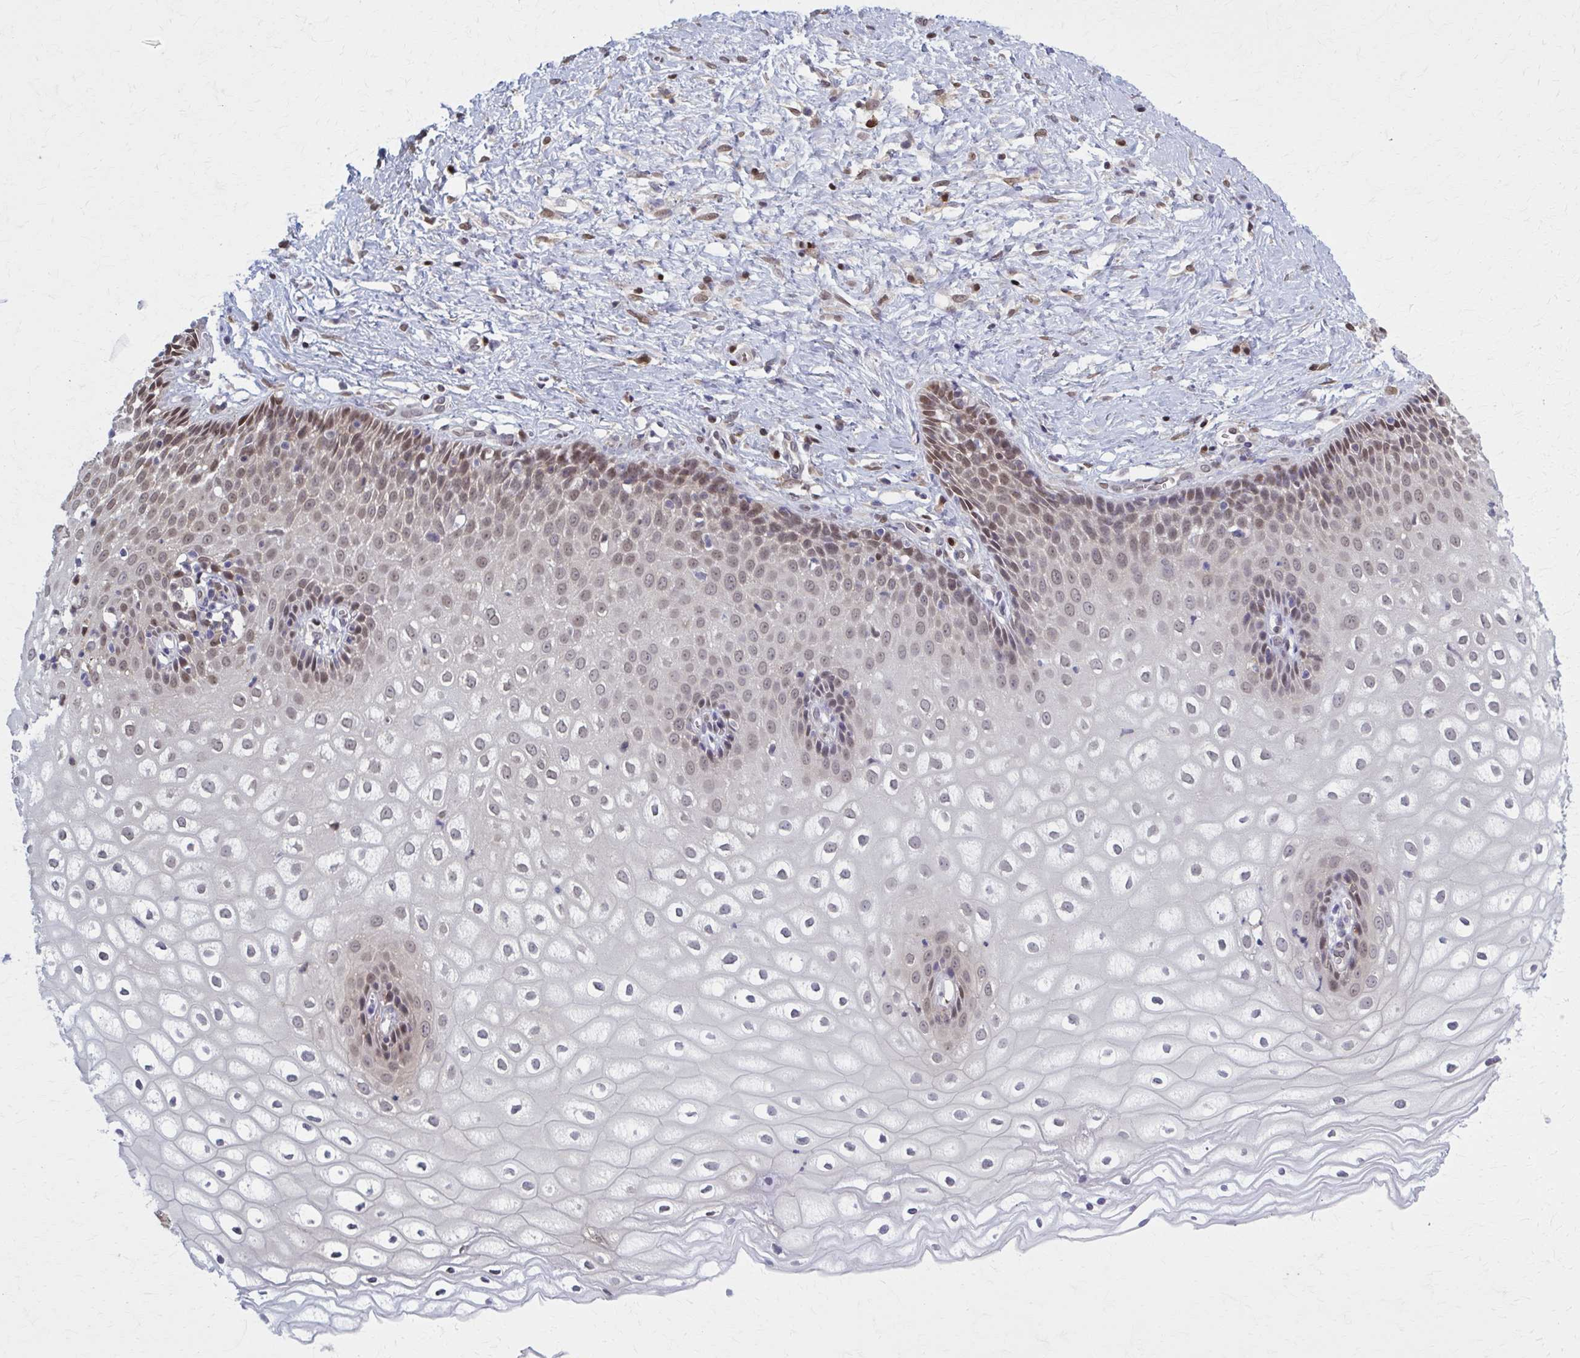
{"staining": {"intensity": "strong", "quantity": ">75%", "location": "cytoplasmic/membranous,nuclear"}, "tissue": "cervix", "cell_type": "Glandular cells", "image_type": "normal", "snomed": [{"axis": "morphology", "description": "Normal tissue, NOS"}, {"axis": "topography", "description": "Cervix"}], "caption": "DAB (3,3'-diaminobenzidine) immunohistochemical staining of unremarkable human cervix exhibits strong cytoplasmic/membranous,nuclear protein positivity in approximately >75% of glandular cells.", "gene": "MDH1", "patient": {"sex": "female", "age": 36}}